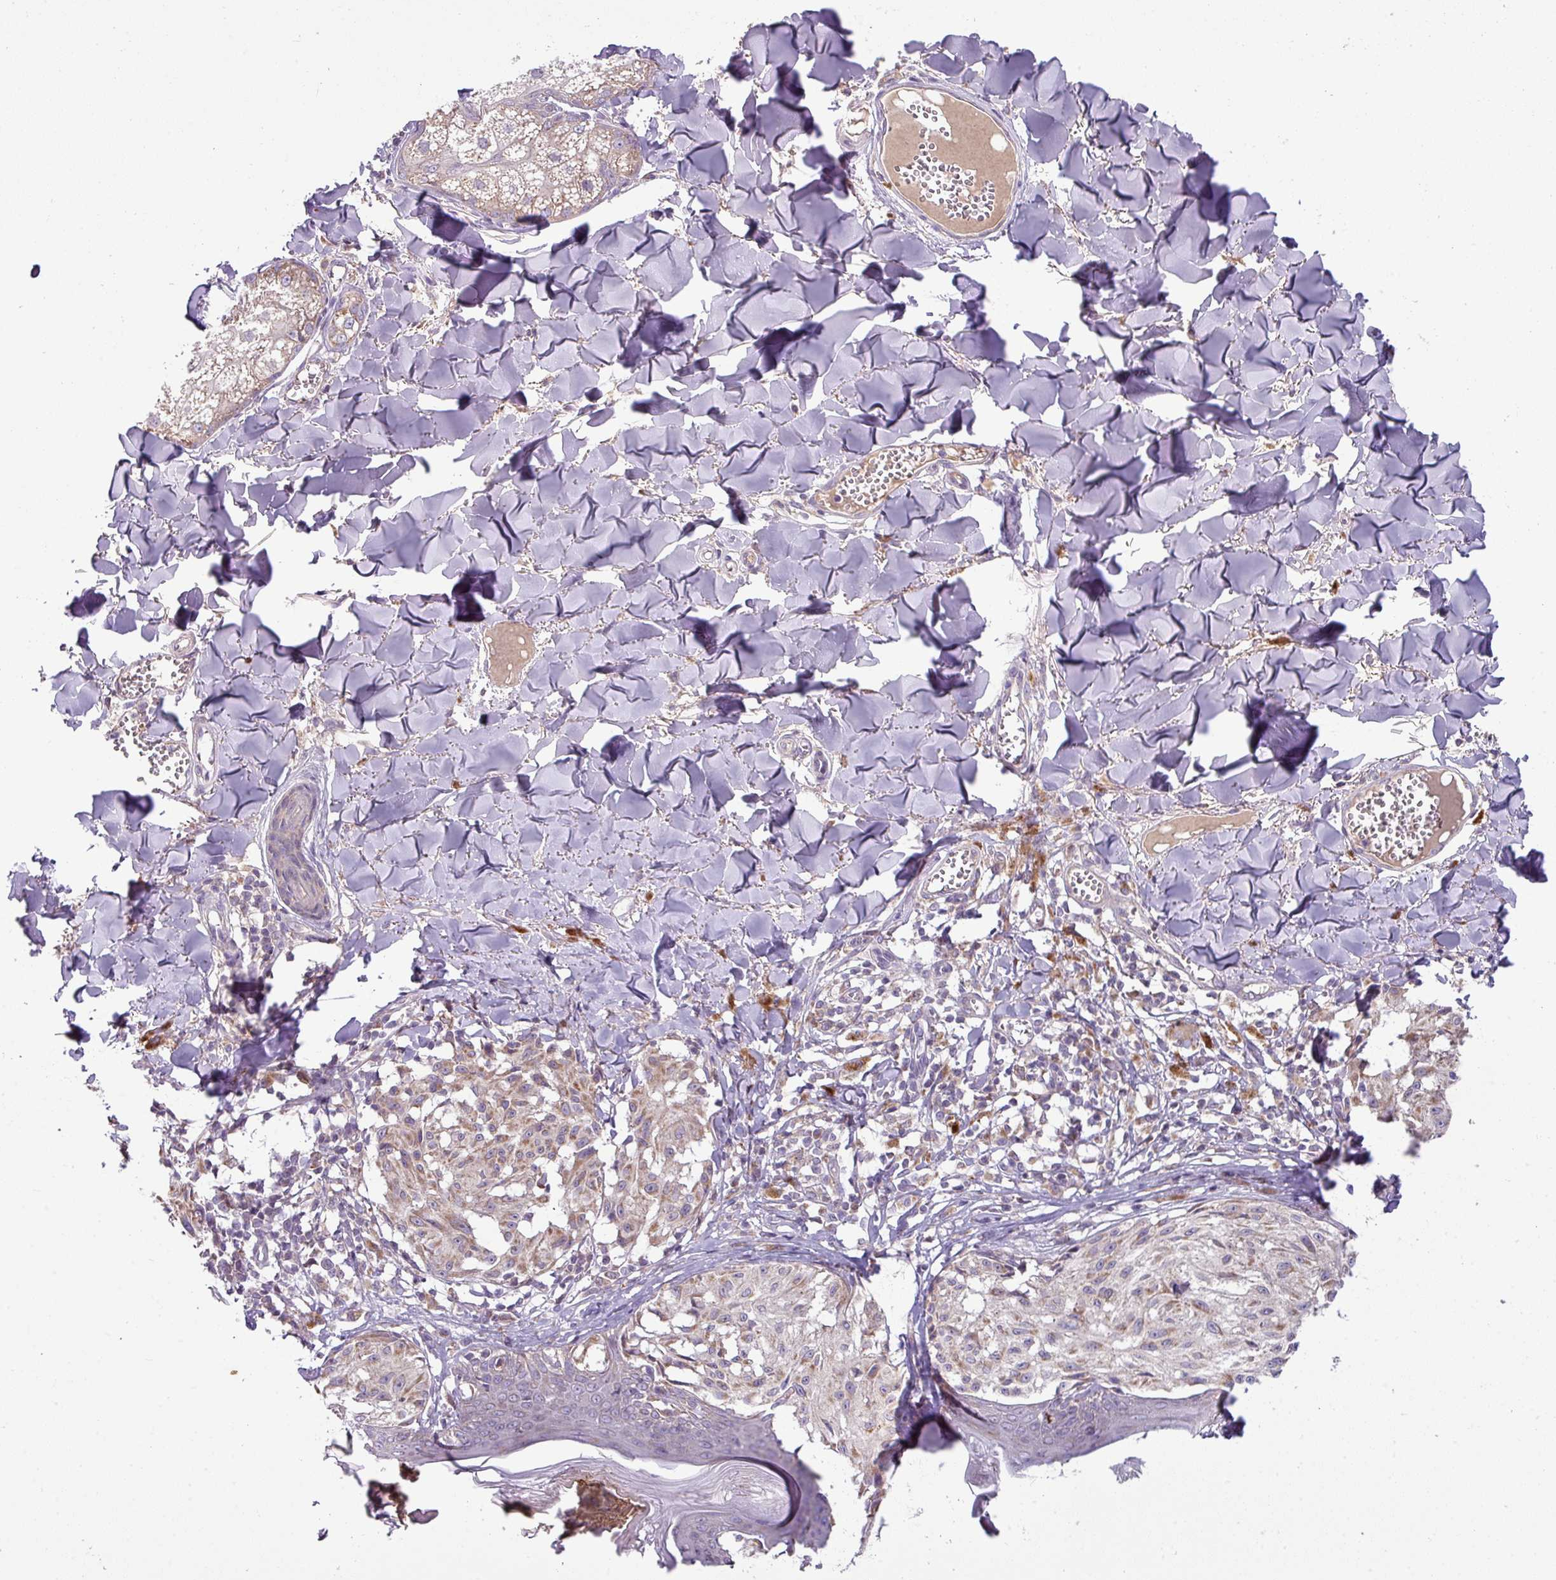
{"staining": {"intensity": "weak", "quantity": "25%-75%", "location": "cytoplasmic/membranous"}, "tissue": "melanoma", "cell_type": "Tumor cells", "image_type": "cancer", "snomed": [{"axis": "morphology", "description": "Malignant melanoma, NOS"}, {"axis": "topography", "description": "Skin"}], "caption": "Immunohistochemistry photomicrograph of human malignant melanoma stained for a protein (brown), which reveals low levels of weak cytoplasmic/membranous positivity in about 25%-75% of tumor cells.", "gene": "LRRC9", "patient": {"sex": "female", "age": 43}}